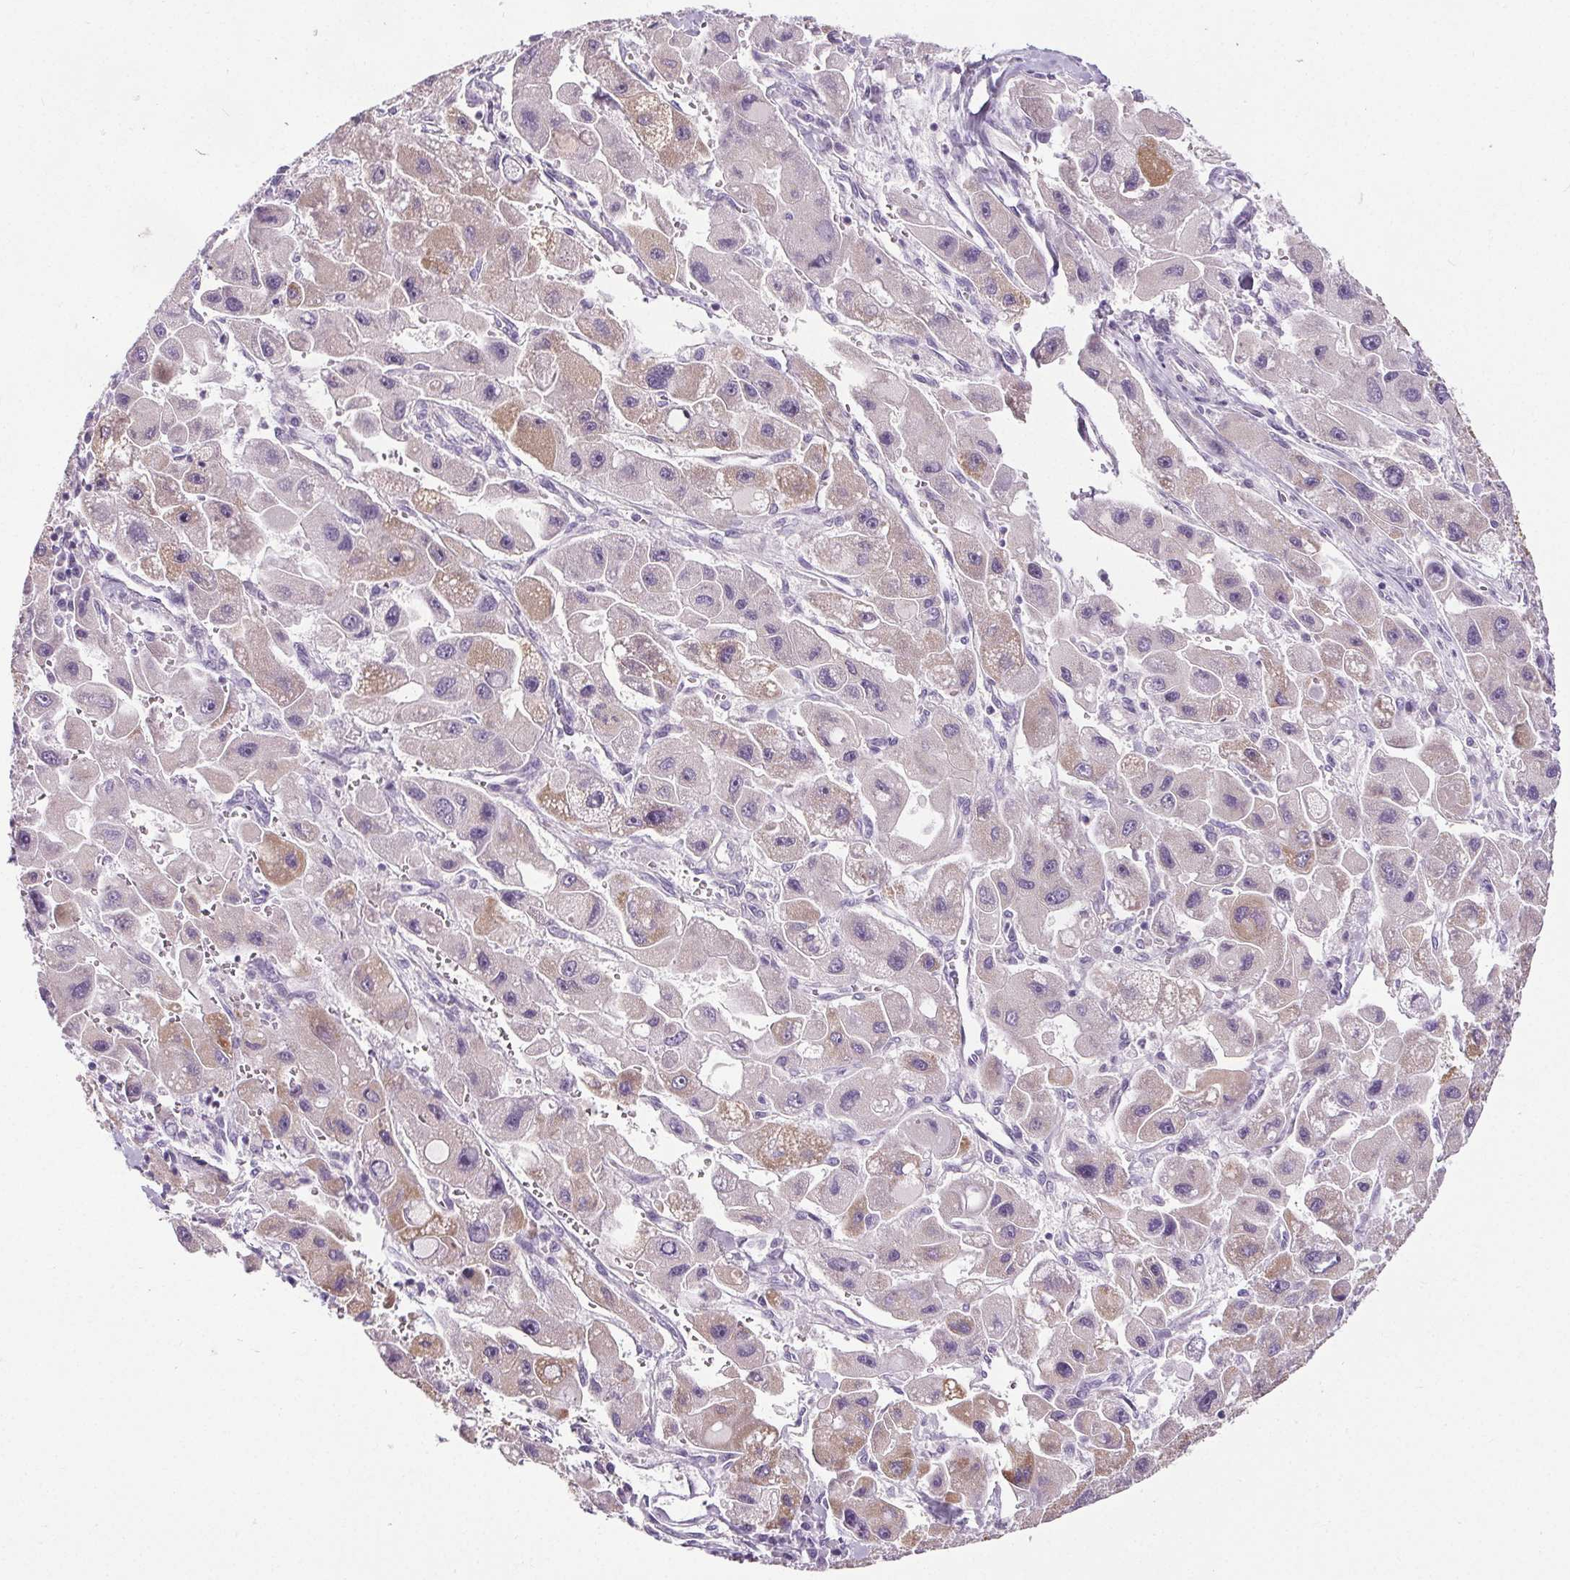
{"staining": {"intensity": "weak", "quantity": "<25%", "location": "cytoplasmic/membranous"}, "tissue": "liver cancer", "cell_type": "Tumor cells", "image_type": "cancer", "snomed": [{"axis": "morphology", "description": "Carcinoma, Hepatocellular, NOS"}, {"axis": "topography", "description": "Liver"}], "caption": "Photomicrograph shows no protein staining in tumor cells of liver cancer tissue.", "gene": "ELAVL2", "patient": {"sex": "male", "age": 24}}